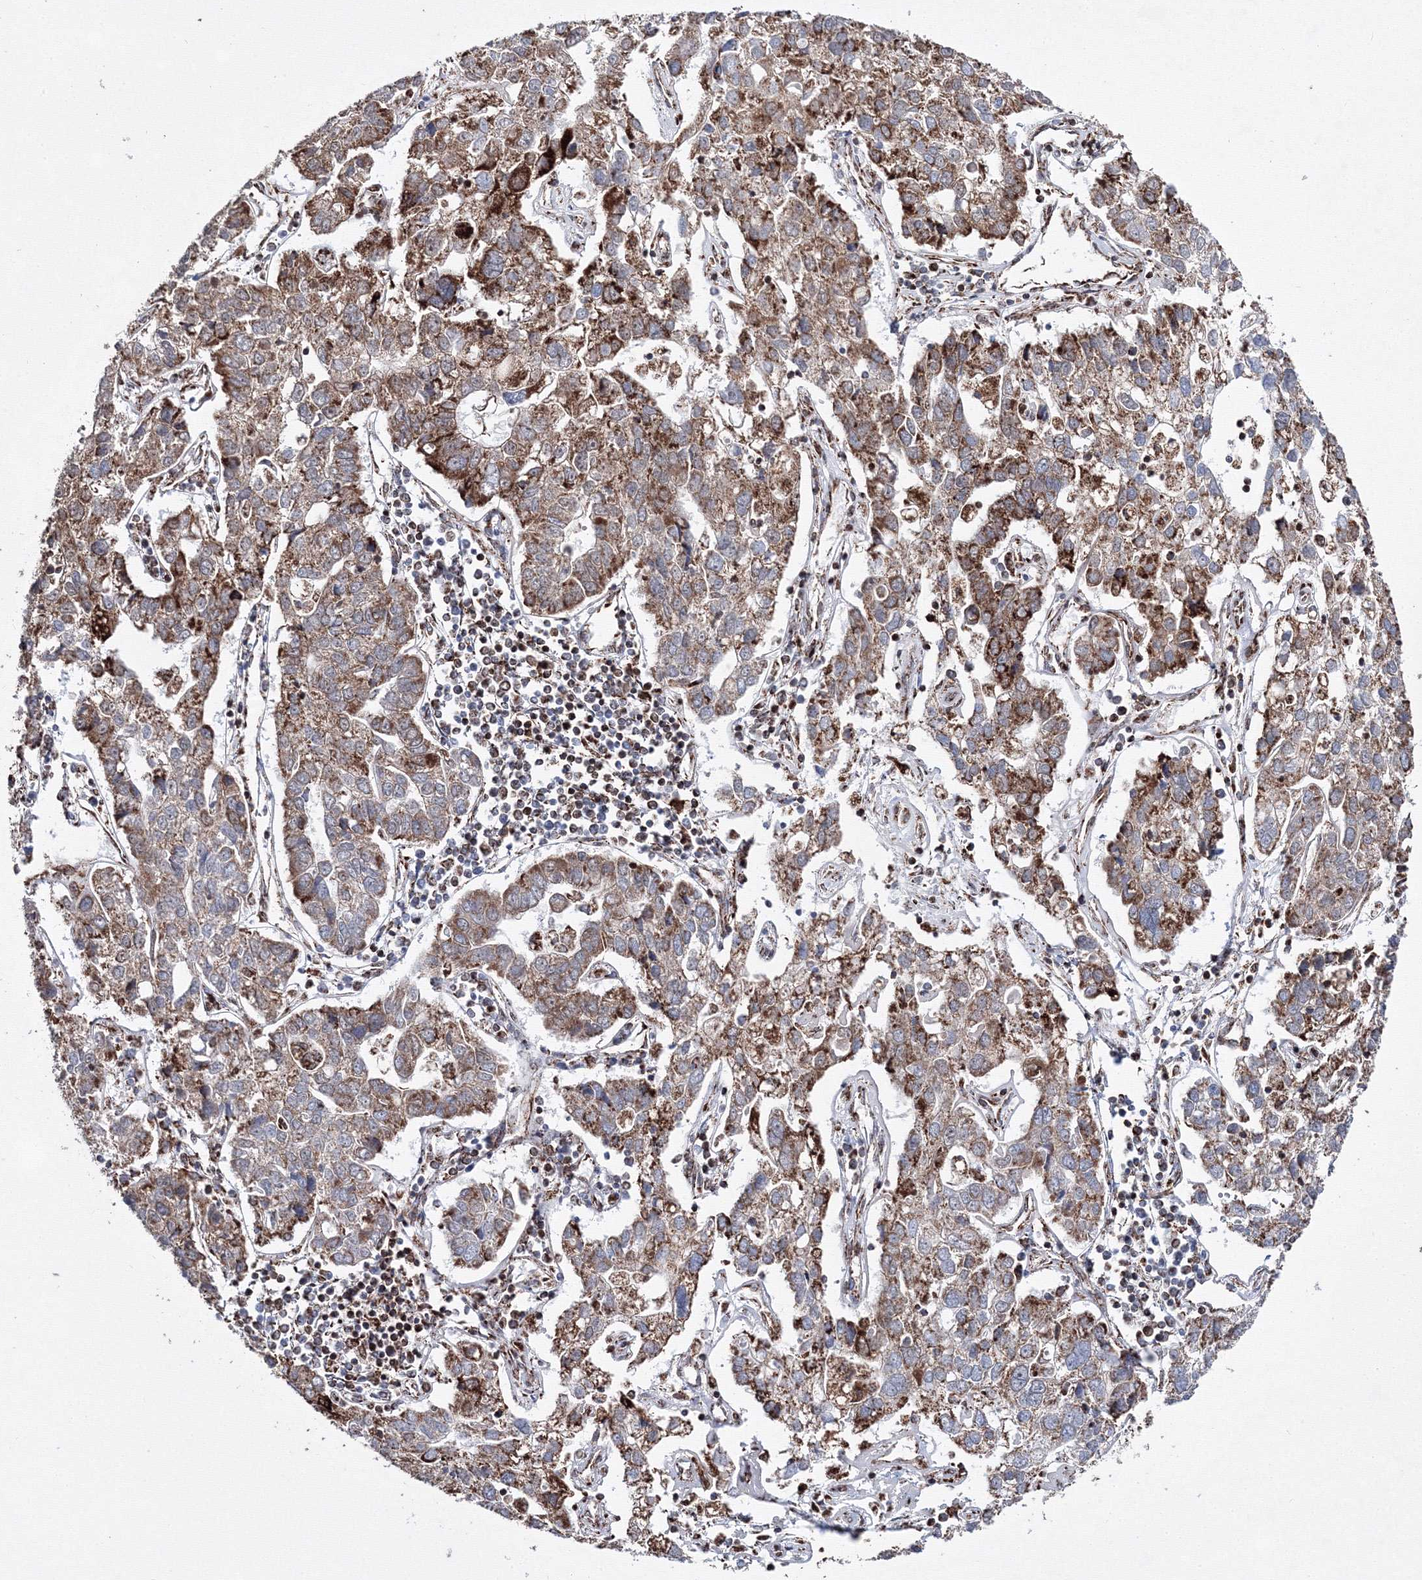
{"staining": {"intensity": "moderate", "quantity": ">75%", "location": "cytoplasmic/membranous"}, "tissue": "pancreatic cancer", "cell_type": "Tumor cells", "image_type": "cancer", "snomed": [{"axis": "morphology", "description": "Adenocarcinoma, NOS"}, {"axis": "topography", "description": "Pancreas"}], "caption": "Immunohistochemistry micrograph of neoplastic tissue: adenocarcinoma (pancreatic) stained using immunohistochemistry (IHC) shows medium levels of moderate protein expression localized specifically in the cytoplasmic/membranous of tumor cells, appearing as a cytoplasmic/membranous brown color.", "gene": "HADHB", "patient": {"sex": "female", "age": 61}}